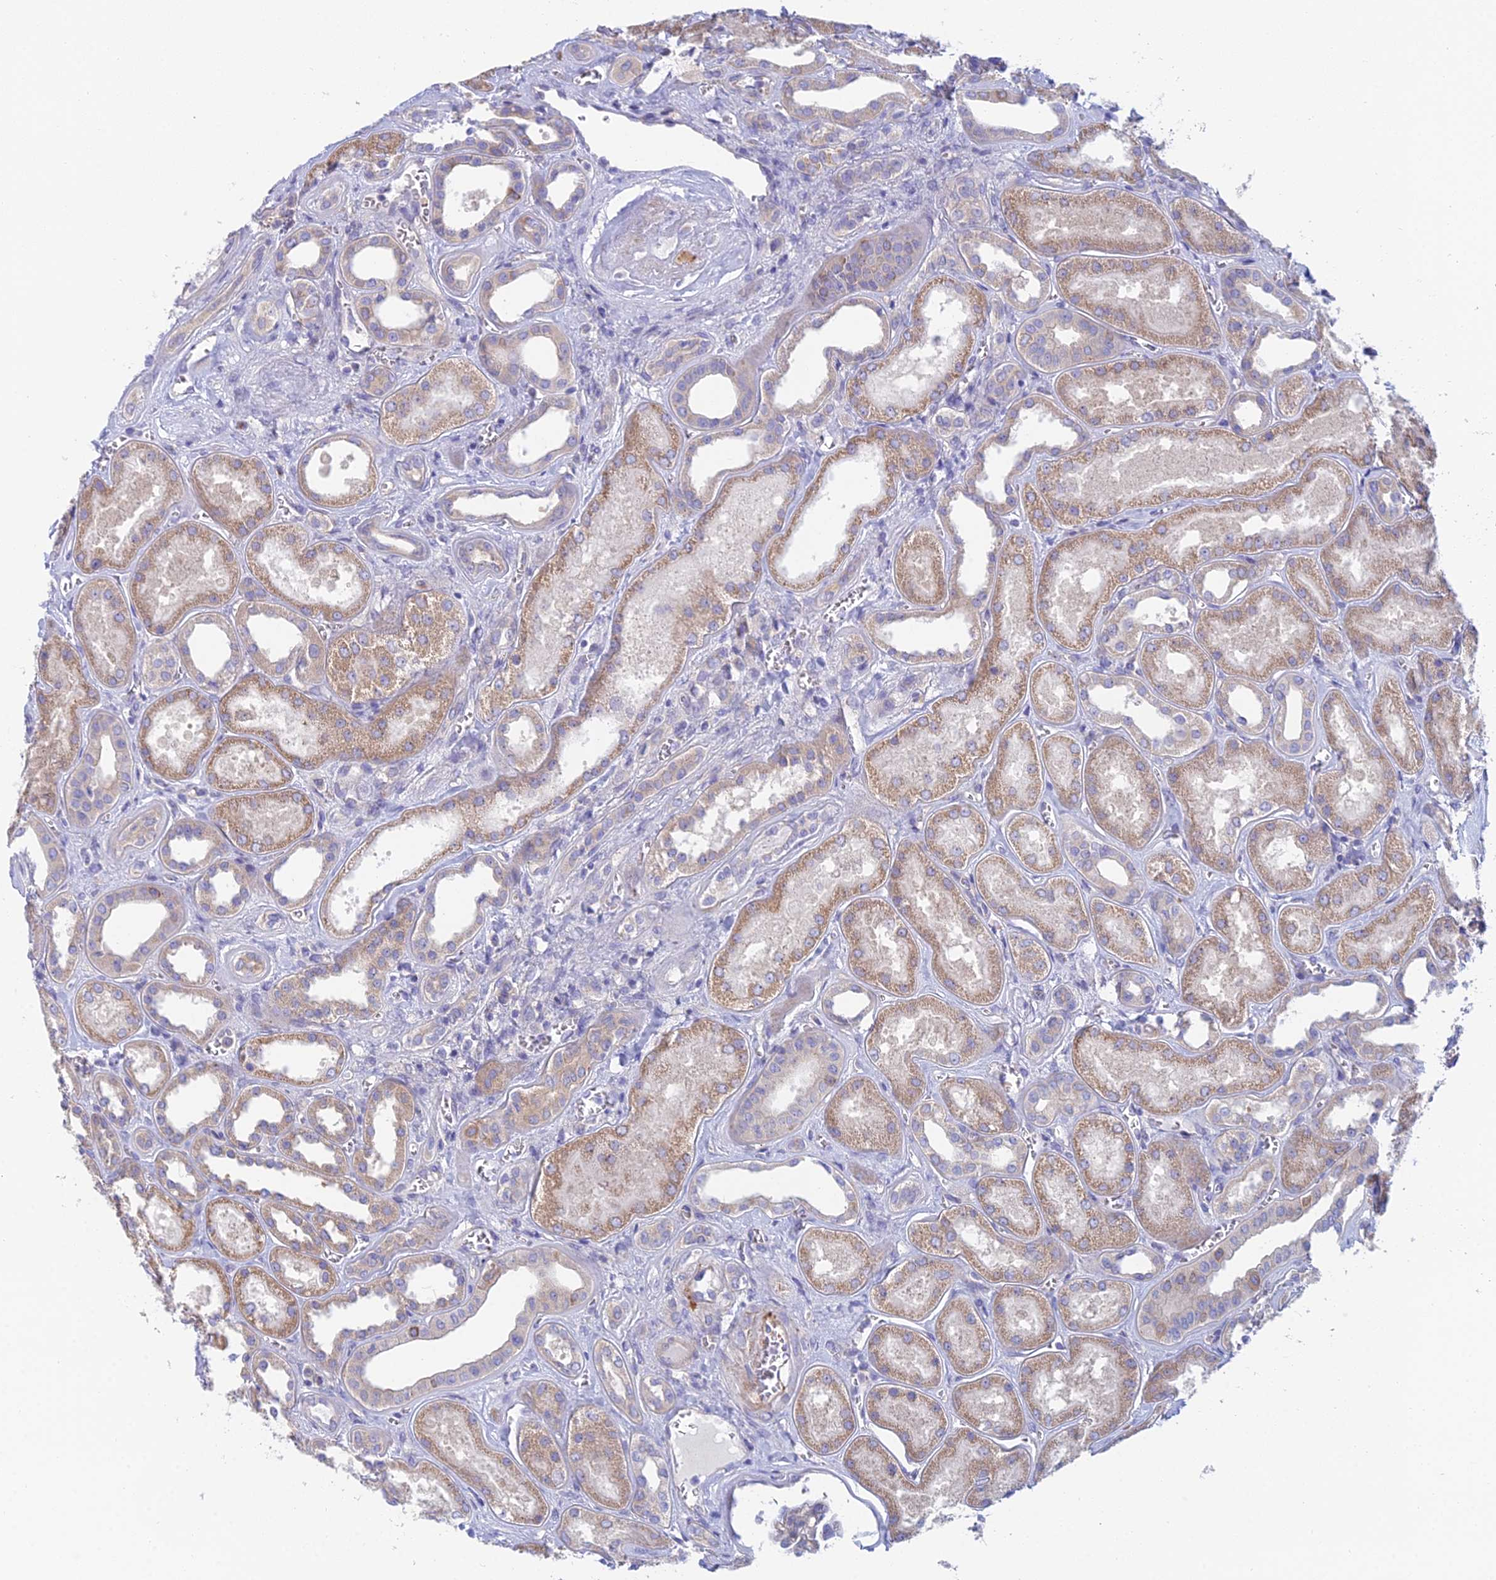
{"staining": {"intensity": "negative", "quantity": "none", "location": "none"}, "tissue": "kidney", "cell_type": "Cells in glomeruli", "image_type": "normal", "snomed": [{"axis": "morphology", "description": "Normal tissue, NOS"}, {"axis": "morphology", "description": "Adenocarcinoma, NOS"}, {"axis": "topography", "description": "Kidney"}], "caption": "Human kidney stained for a protein using IHC displays no positivity in cells in glomeruli.", "gene": "ZNF564", "patient": {"sex": "female", "age": 68}}